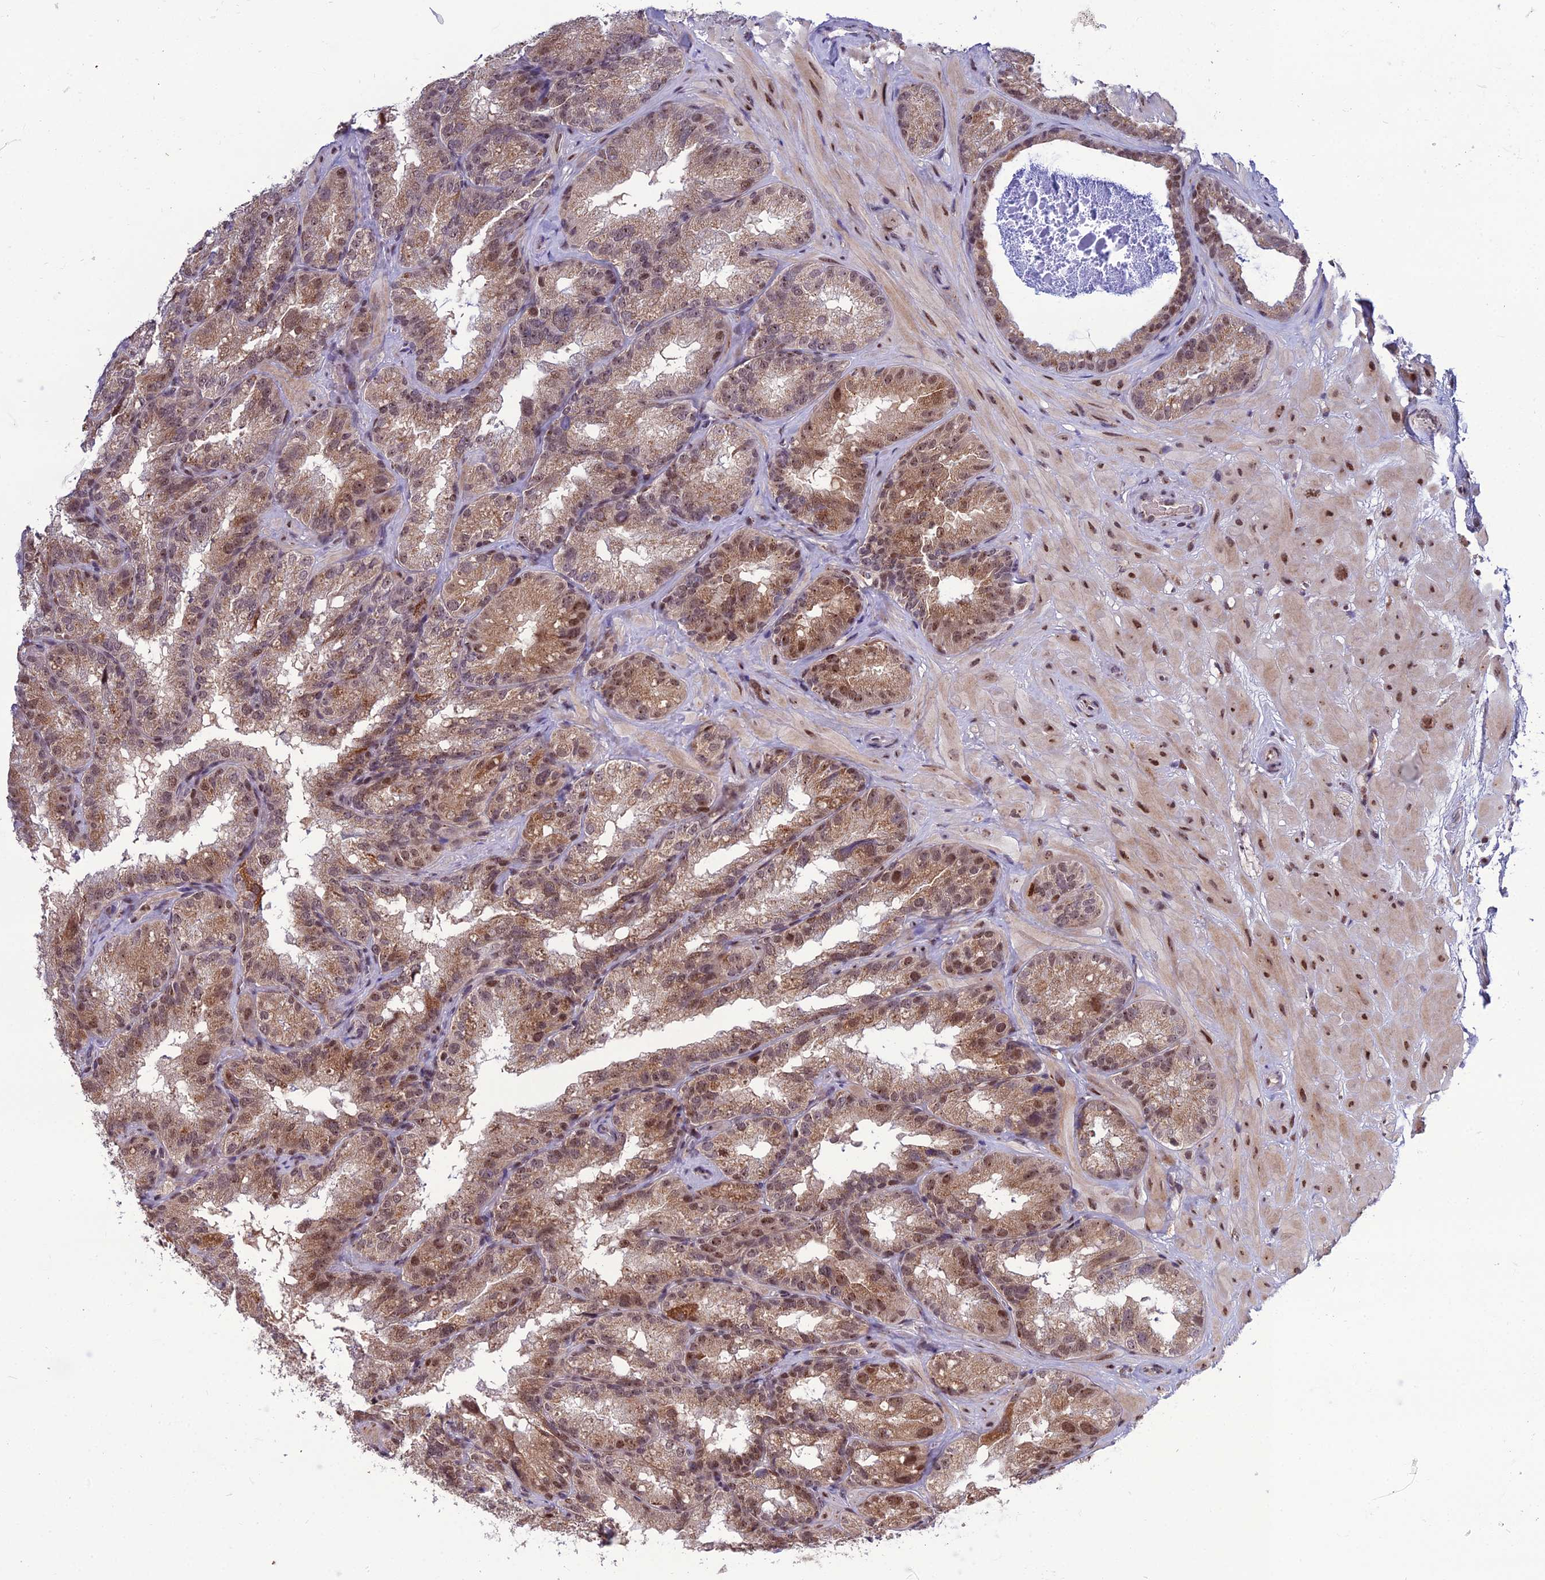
{"staining": {"intensity": "moderate", "quantity": "25%-75%", "location": "cytoplasmic/membranous,nuclear"}, "tissue": "seminal vesicle", "cell_type": "Glandular cells", "image_type": "normal", "snomed": [{"axis": "morphology", "description": "Normal tissue, NOS"}, {"axis": "topography", "description": "Seminal veicle"}], "caption": "Protein expression by immunohistochemistry (IHC) demonstrates moderate cytoplasmic/membranous,nuclear positivity in approximately 25%-75% of glandular cells in normal seminal vesicle.", "gene": "ARL2", "patient": {"sex": "male", "age": 58}}